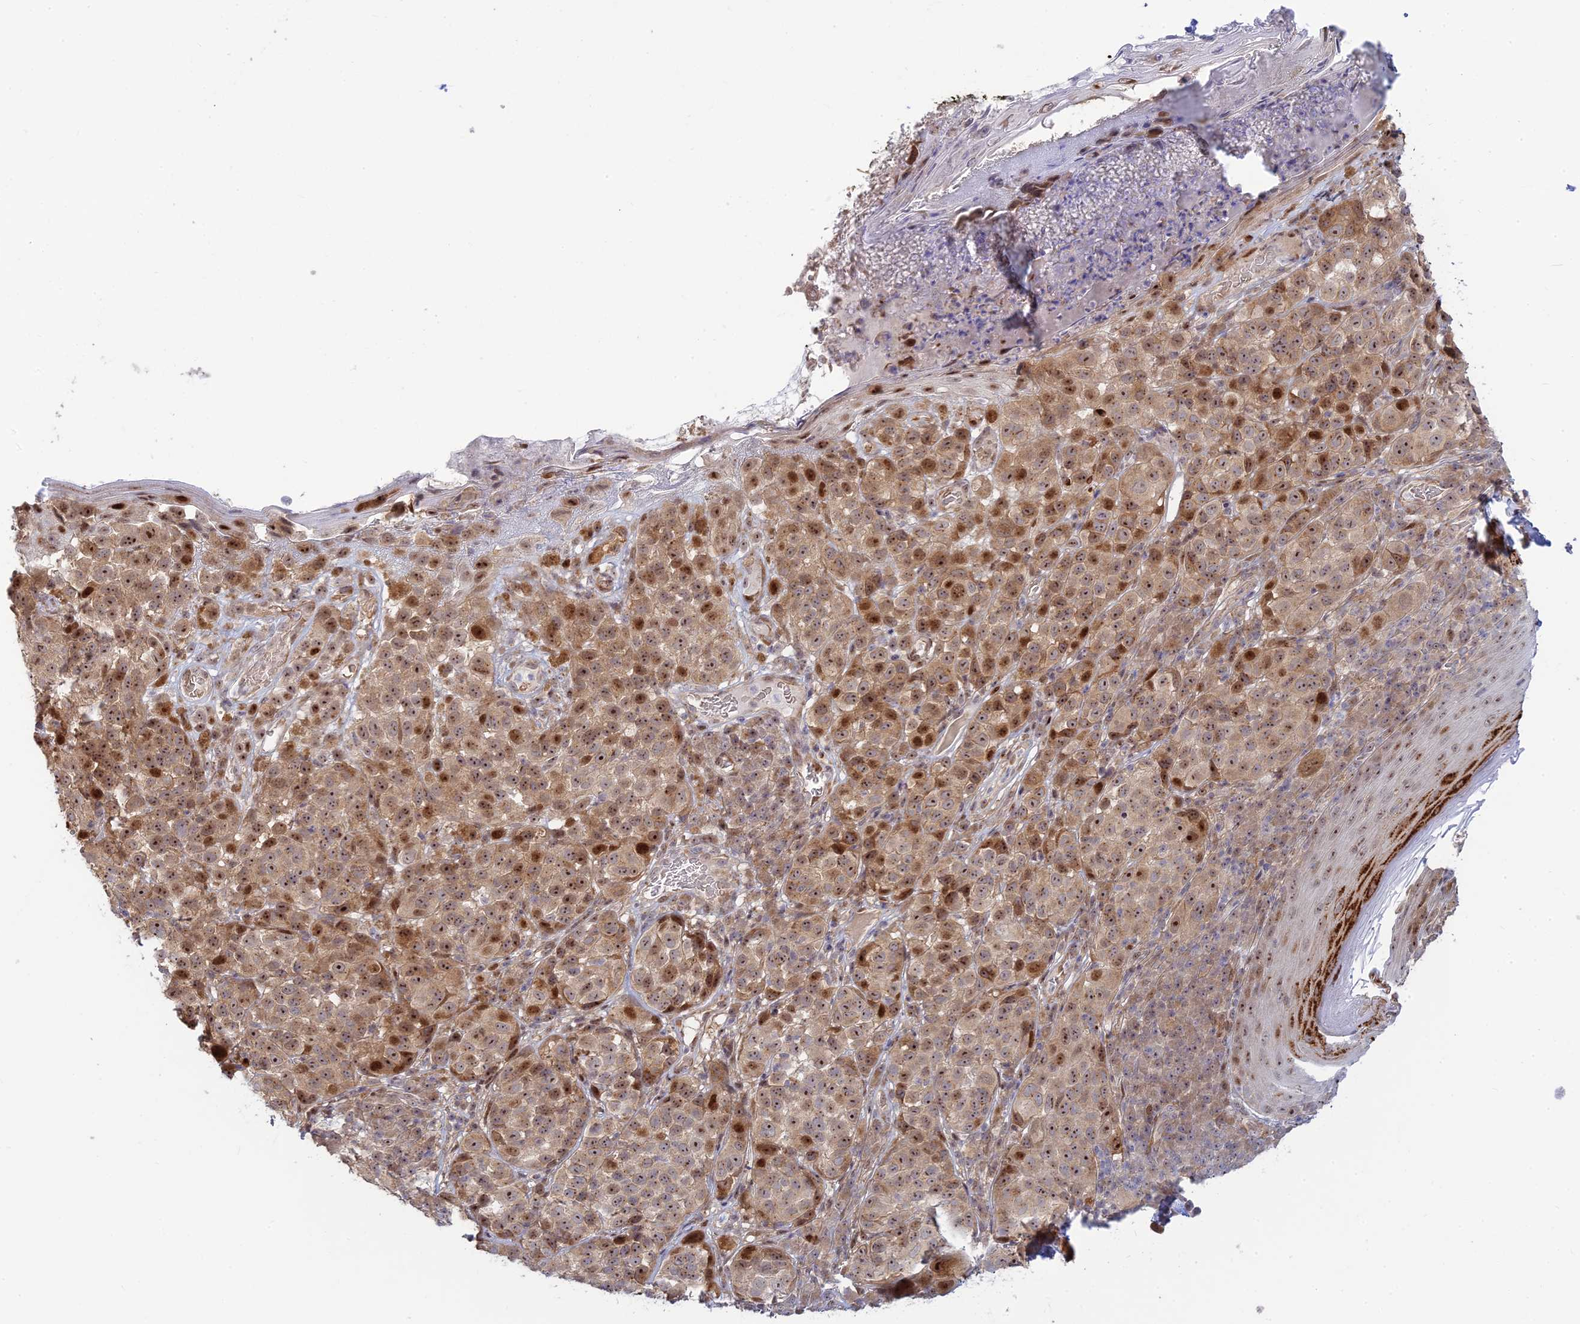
{"staining": {"intensity": "moderate", "quantity": ">75%", "location": "cytoplasmic/membranous,nuclear"}, "tissue": "melanoma", "cell_type": "Tumor cells", "image_type": "cancer", "snomed": [{"axis": "morphology", "description": "Malignant melanoma, NOS"}, {"axis": "topography", "description": "Skin"}], "caption": "Melanoma stained with DAB (3,3'-diaminobenzidine) immunohistochemistry (IHC) displays medium levels of moderate cytoplasmic/membranous and nuclear positivity in approximately >75% of tumor cells.", "gene": "UFSP2", "patient": {"sex": "male", "age": 38}}